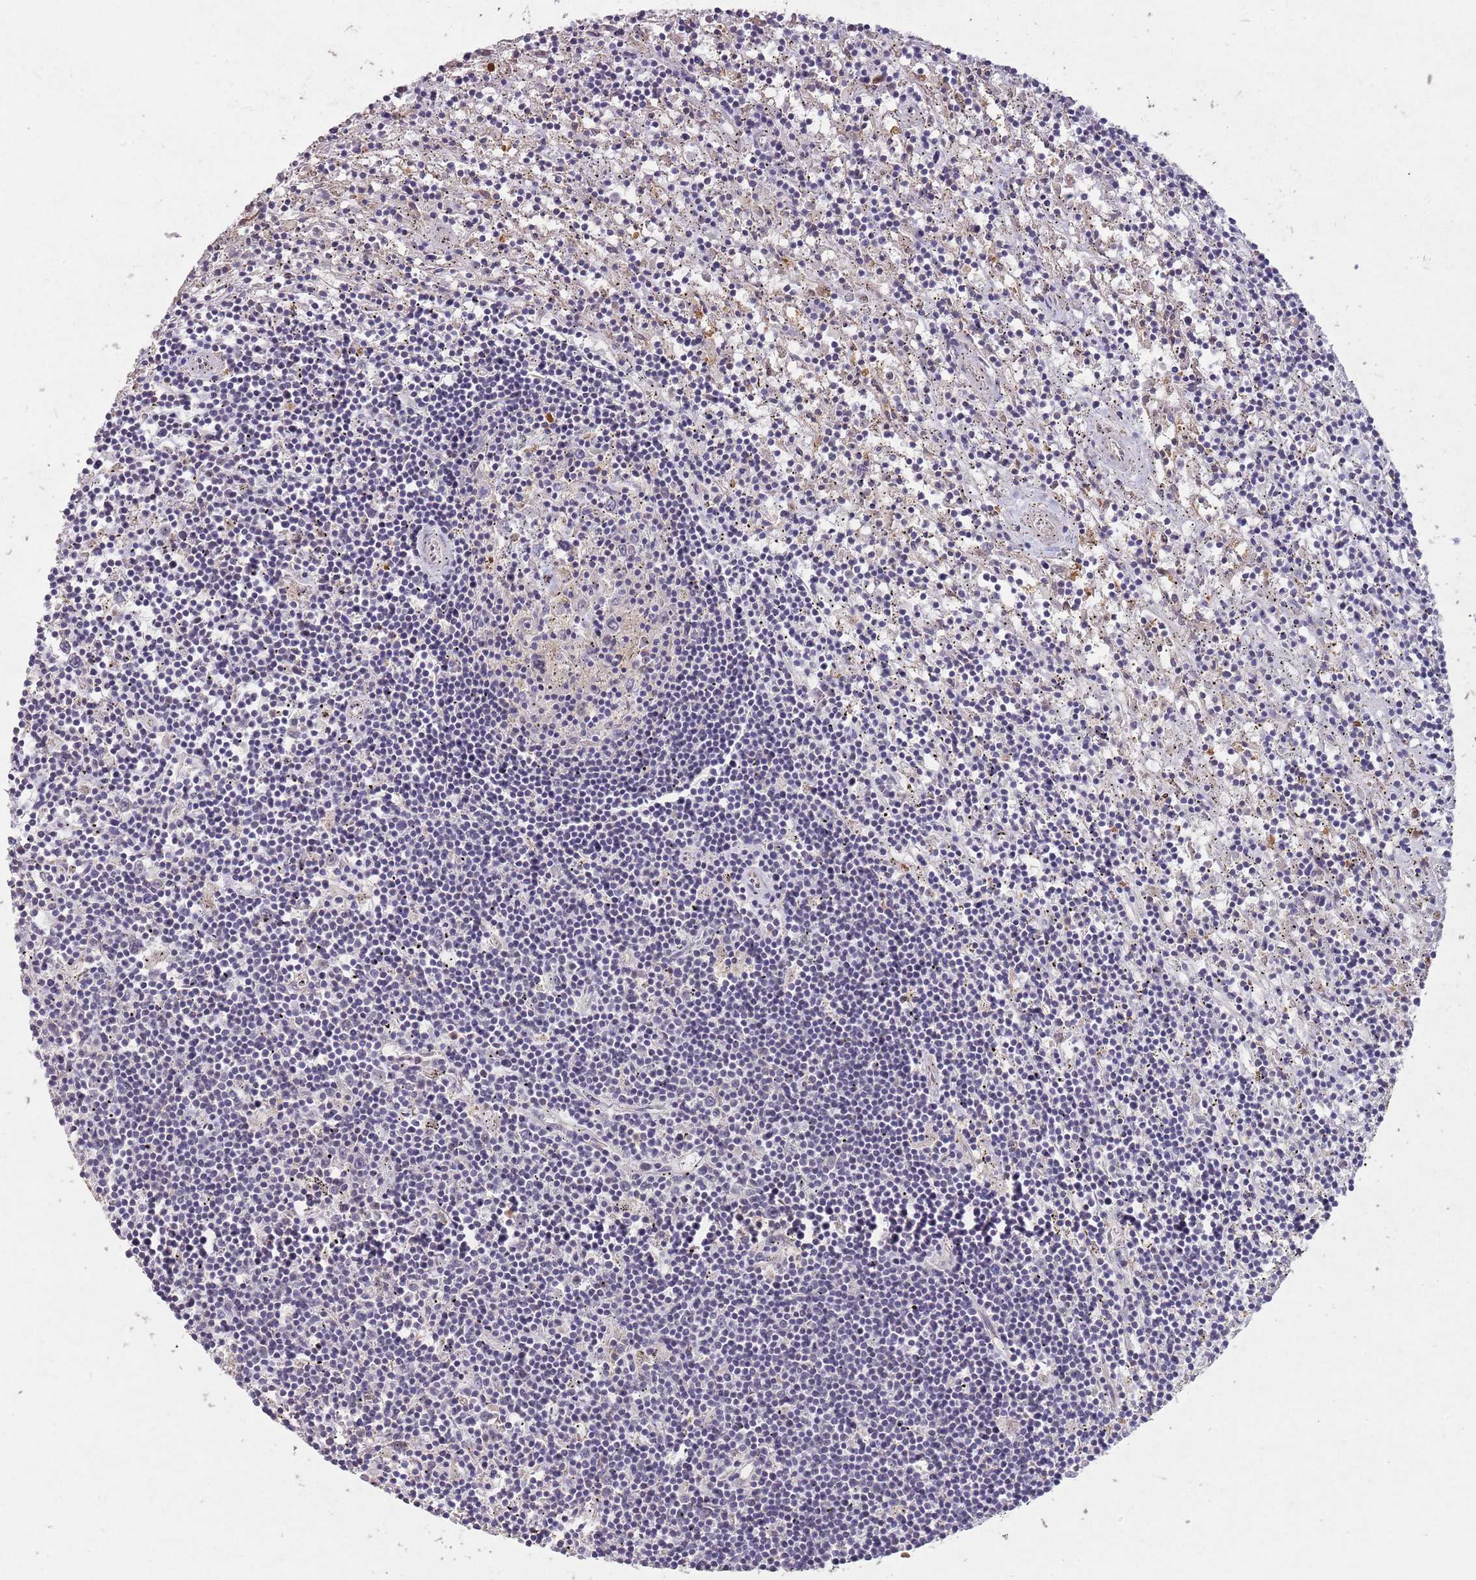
{"staining": {"intensity": "negative", "quantity": "none", "location": "none"}, "tissue": "lymphoma", "cell_type": "Tumor cells", "image_type": "cancer", "snomed": [{"axis": "morphology", "description": "Malignant lymphoma, non-Hodgkin's type, Low grade"}, {"axis": "topography", "description": "Spleen"}], "caption": "Malignant lymphoma, non-Hodgkin's type (low-grade) was stained to show a protein in brown. There is no significant positivity in tumor cells.", "gene": "ZNF639", "patient": {"sex": "male", "age": 76}}